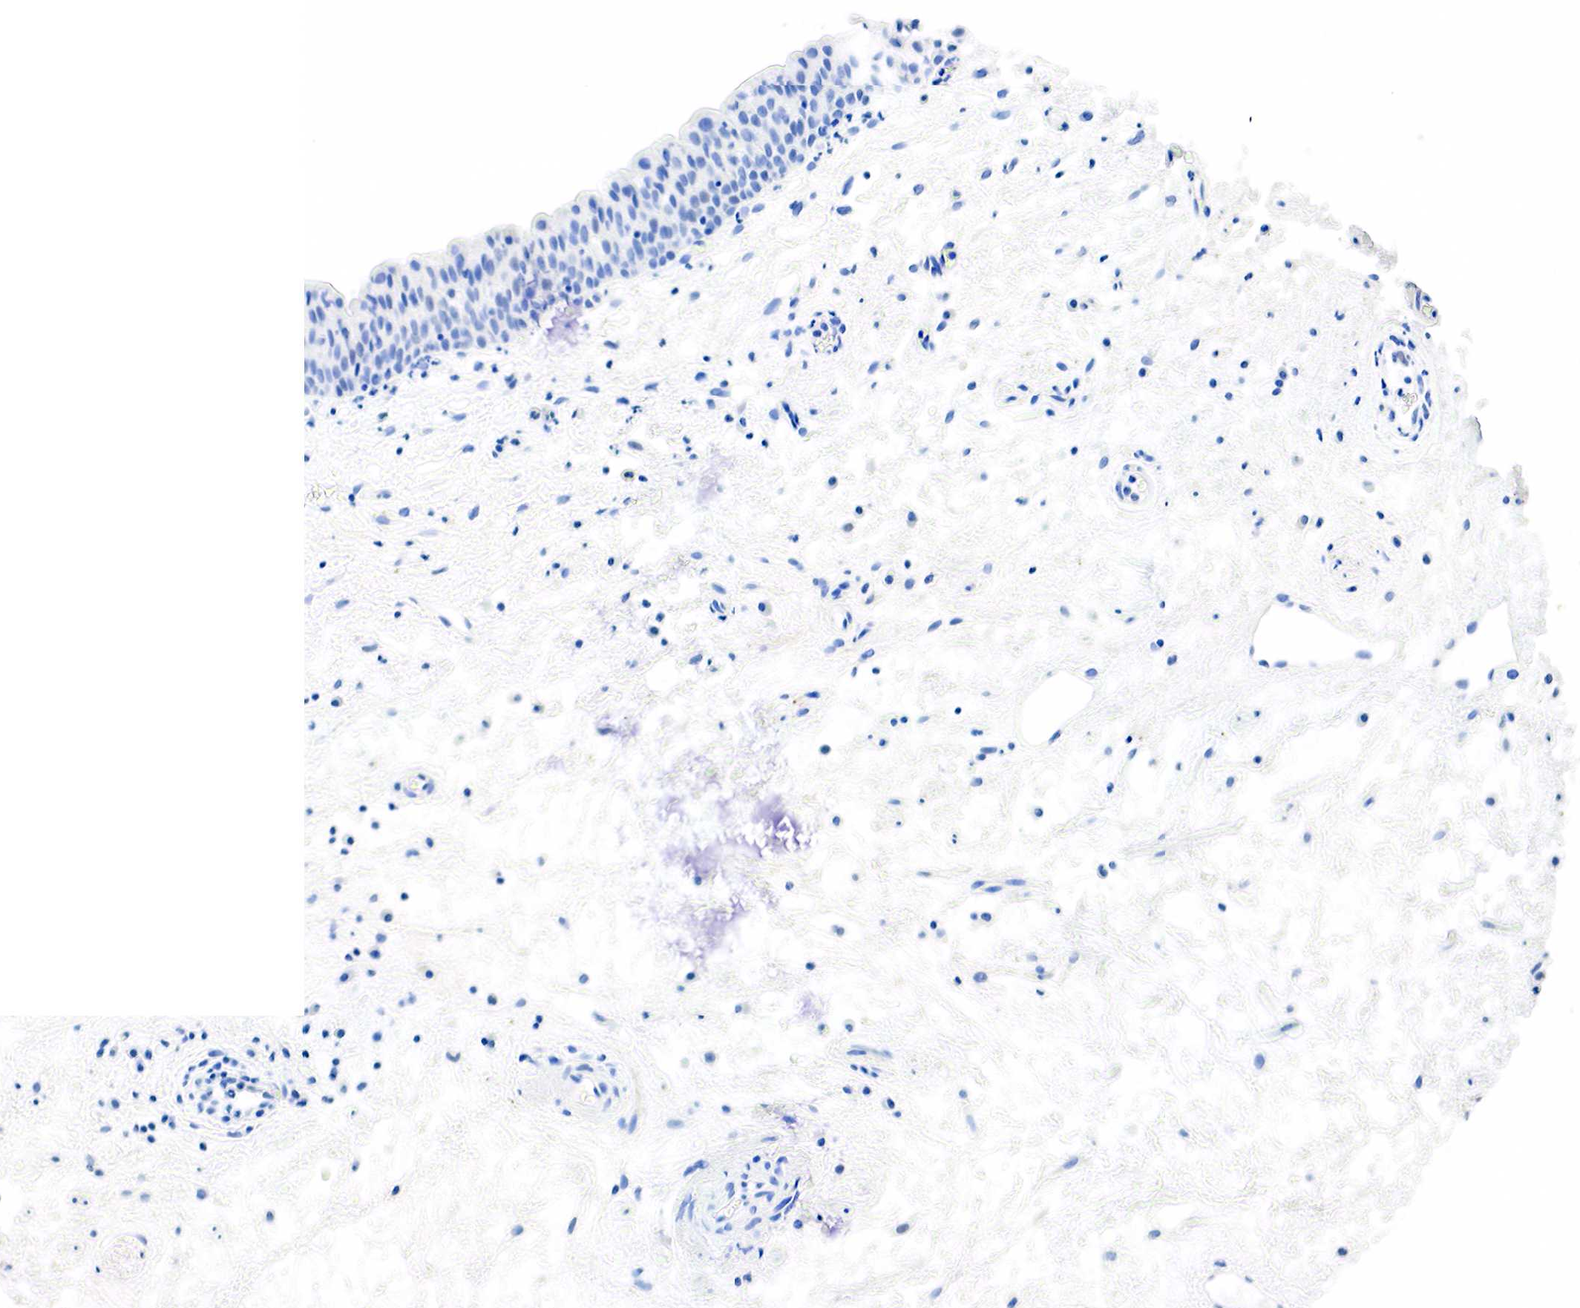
{"staining": {"intensity": "negative", "quantity": "none", "location": "none"}, "tissue": "urinary bladder", "cell_type": "Urothelial cells", "image_type": "normal", "snomed": [{"axis": "morphology", "description": "Normal tissue, NOS"}, {"axis": "topography", "description": "Urinary bladder"}], "caption": "DAB (3,3'-diaminobenzidine) immunohistochemical staining of unremarkable human urinary bladder demonstrates no significant expression in urothelial cells. Brightfield microscopy of immunohistochemistry stained with DAB (brown) and hematoxylin (blue), captured at high magnification.", "gene": "SST", "patient": {"sex": "male", "age": 48}}